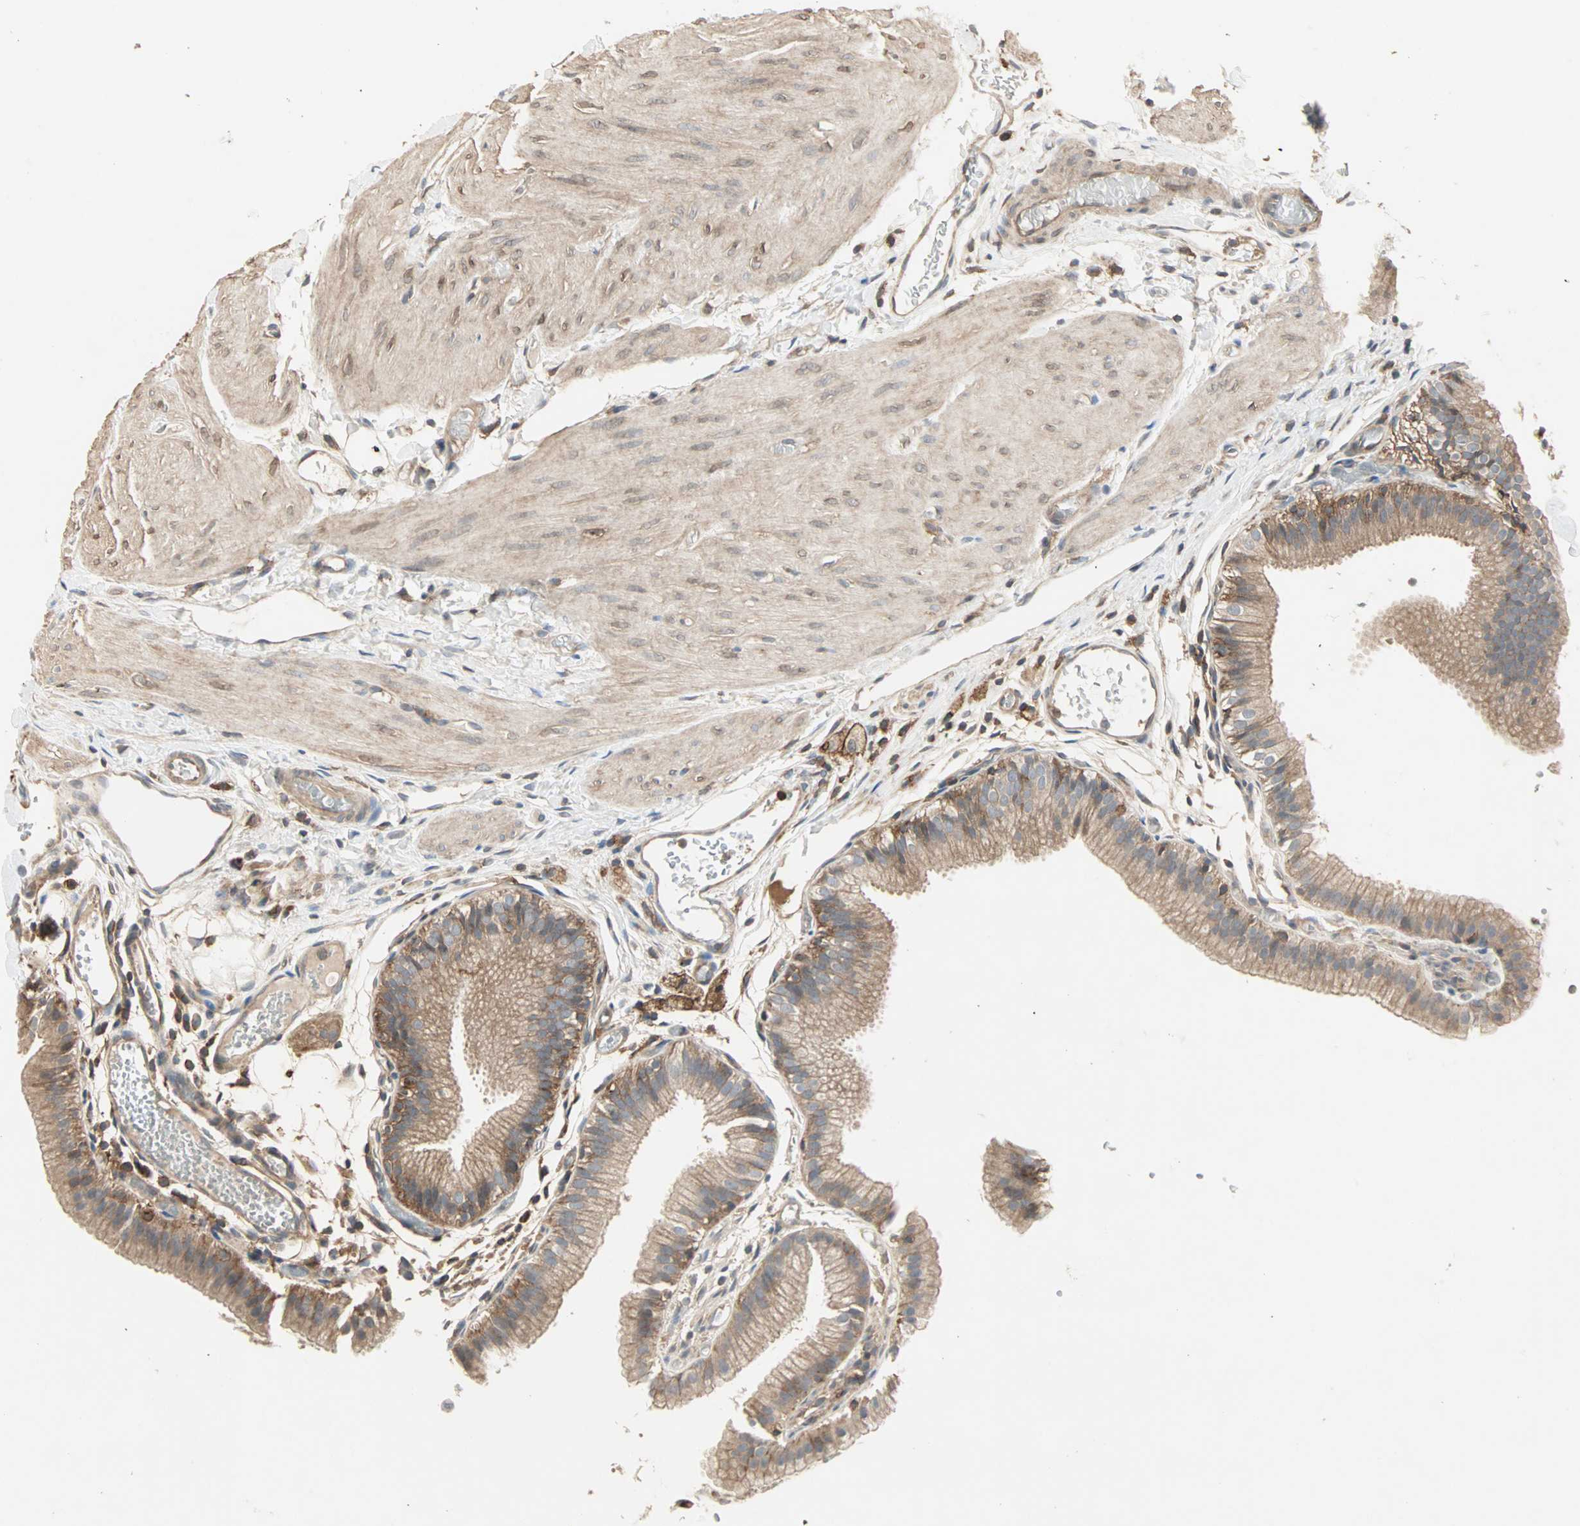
{"staining": {"intensity": "moderate", "quantity": ">75%", "location": "cytoplasmic/membranous"}, "tissue": "gallbladder", "cell_type": "Glandular cells", "image_type": "normal", "snomed": [{"axis": "morphology", "description": "Normal tissue, NOS"}, {"axis": "topography", "description": "Gallbladder"}], "caption": "Moderate cytoplasmic/membranous protein expression is present in about >75% of glandular cells in gallbladder.", "gene": "GNAI2", "patient": {"sex": "female", "age": 26}}